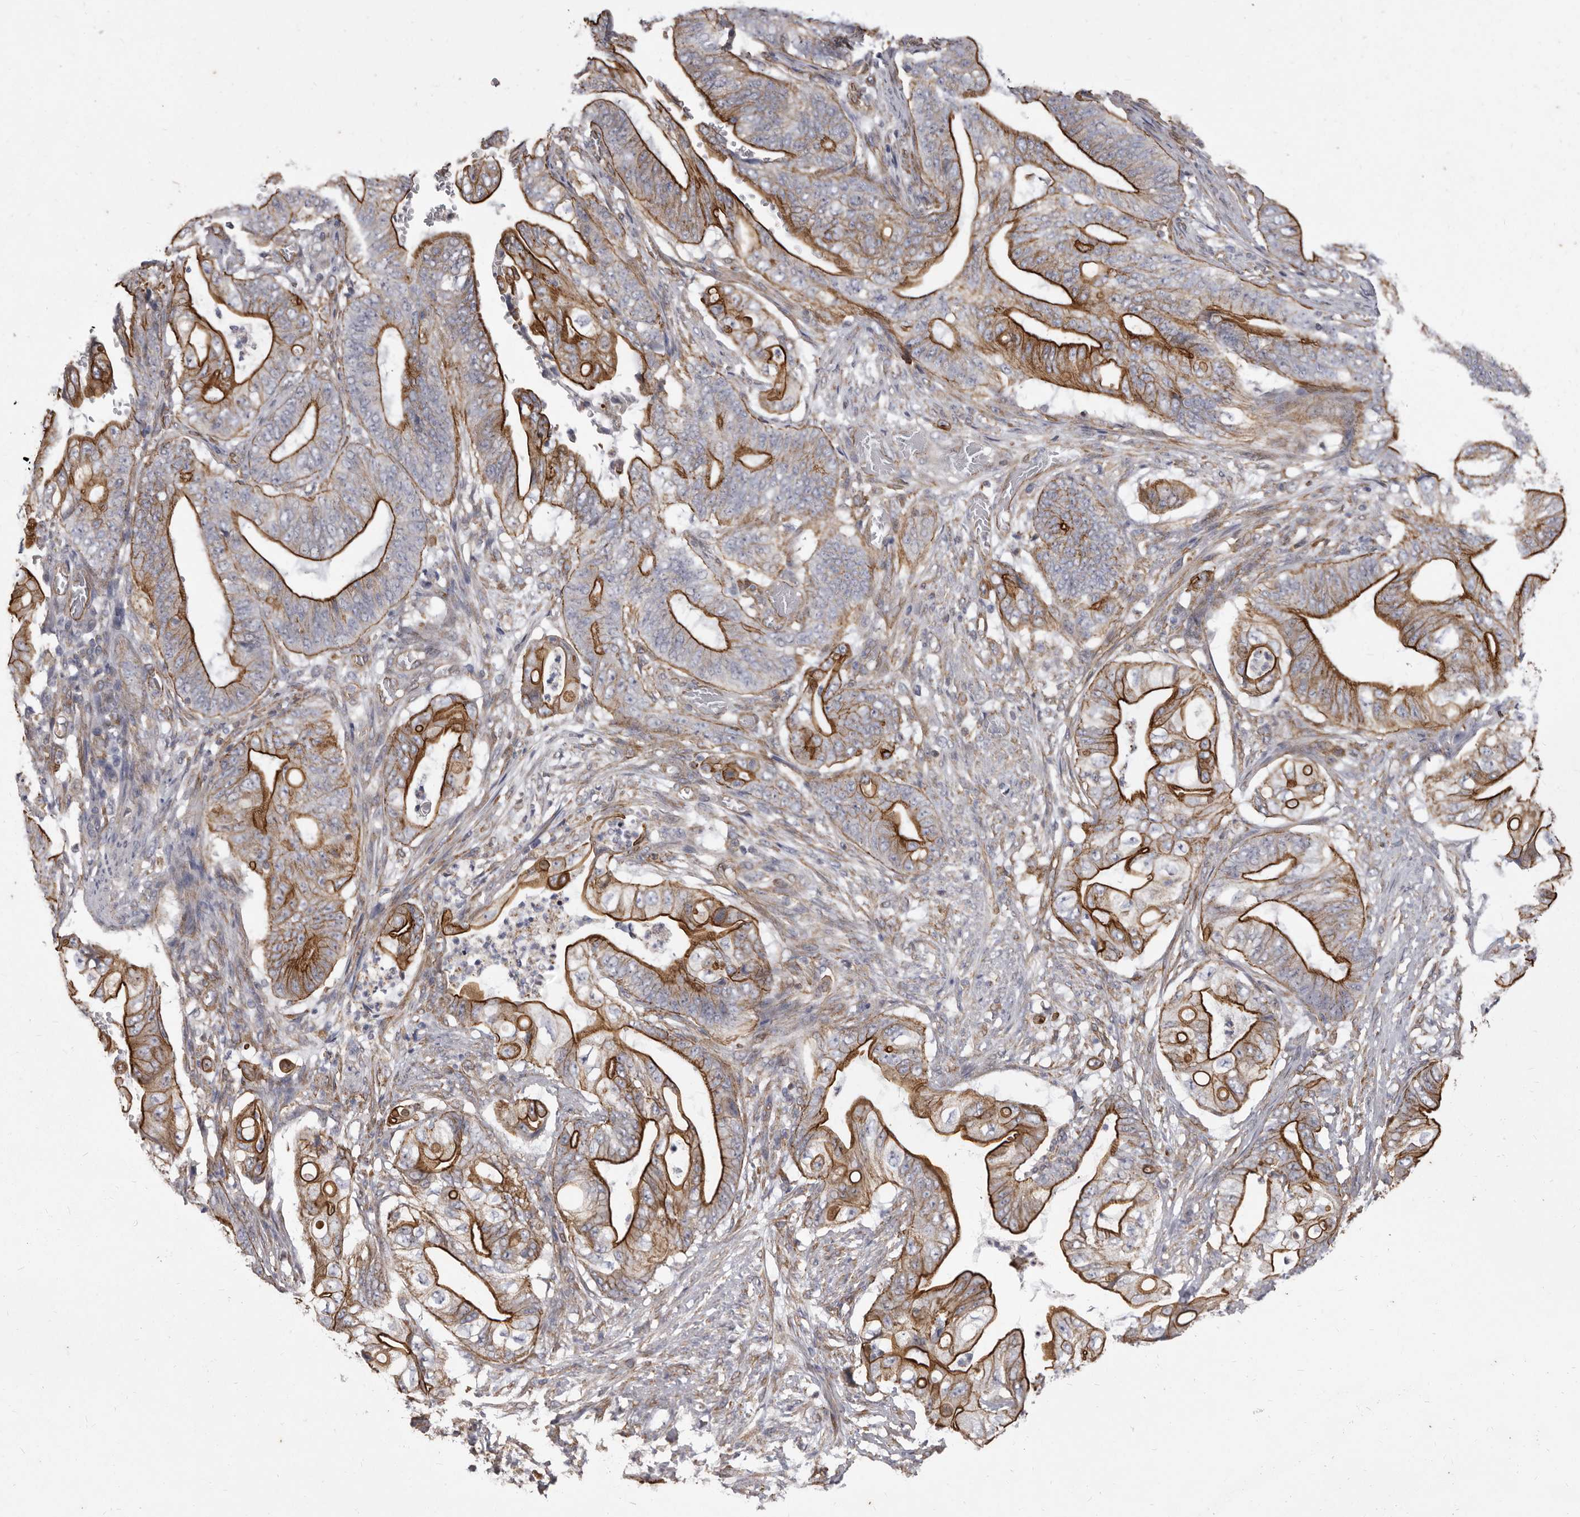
{"staining": {"intensity": "strong", "quantity": "25%-75%", "location": "cytoplasmic/membranous"}, "tissue": "stomach cancer", "cell_type": "Tumor cells", "image_type": "cancer", "snomed": [{"axis": "morphology", "description": "Adenocarcinoma, NOS"}, {"axis": "topography", "description": "Stomach"}], "caption": "Protein expression analysis of human stomach cancer reveals strong cytoplasmic/membranous staining in about 25%-75% of tumor cells.", "gene": "P2RX6", "patient": {"sex": "female", "age": 73}}